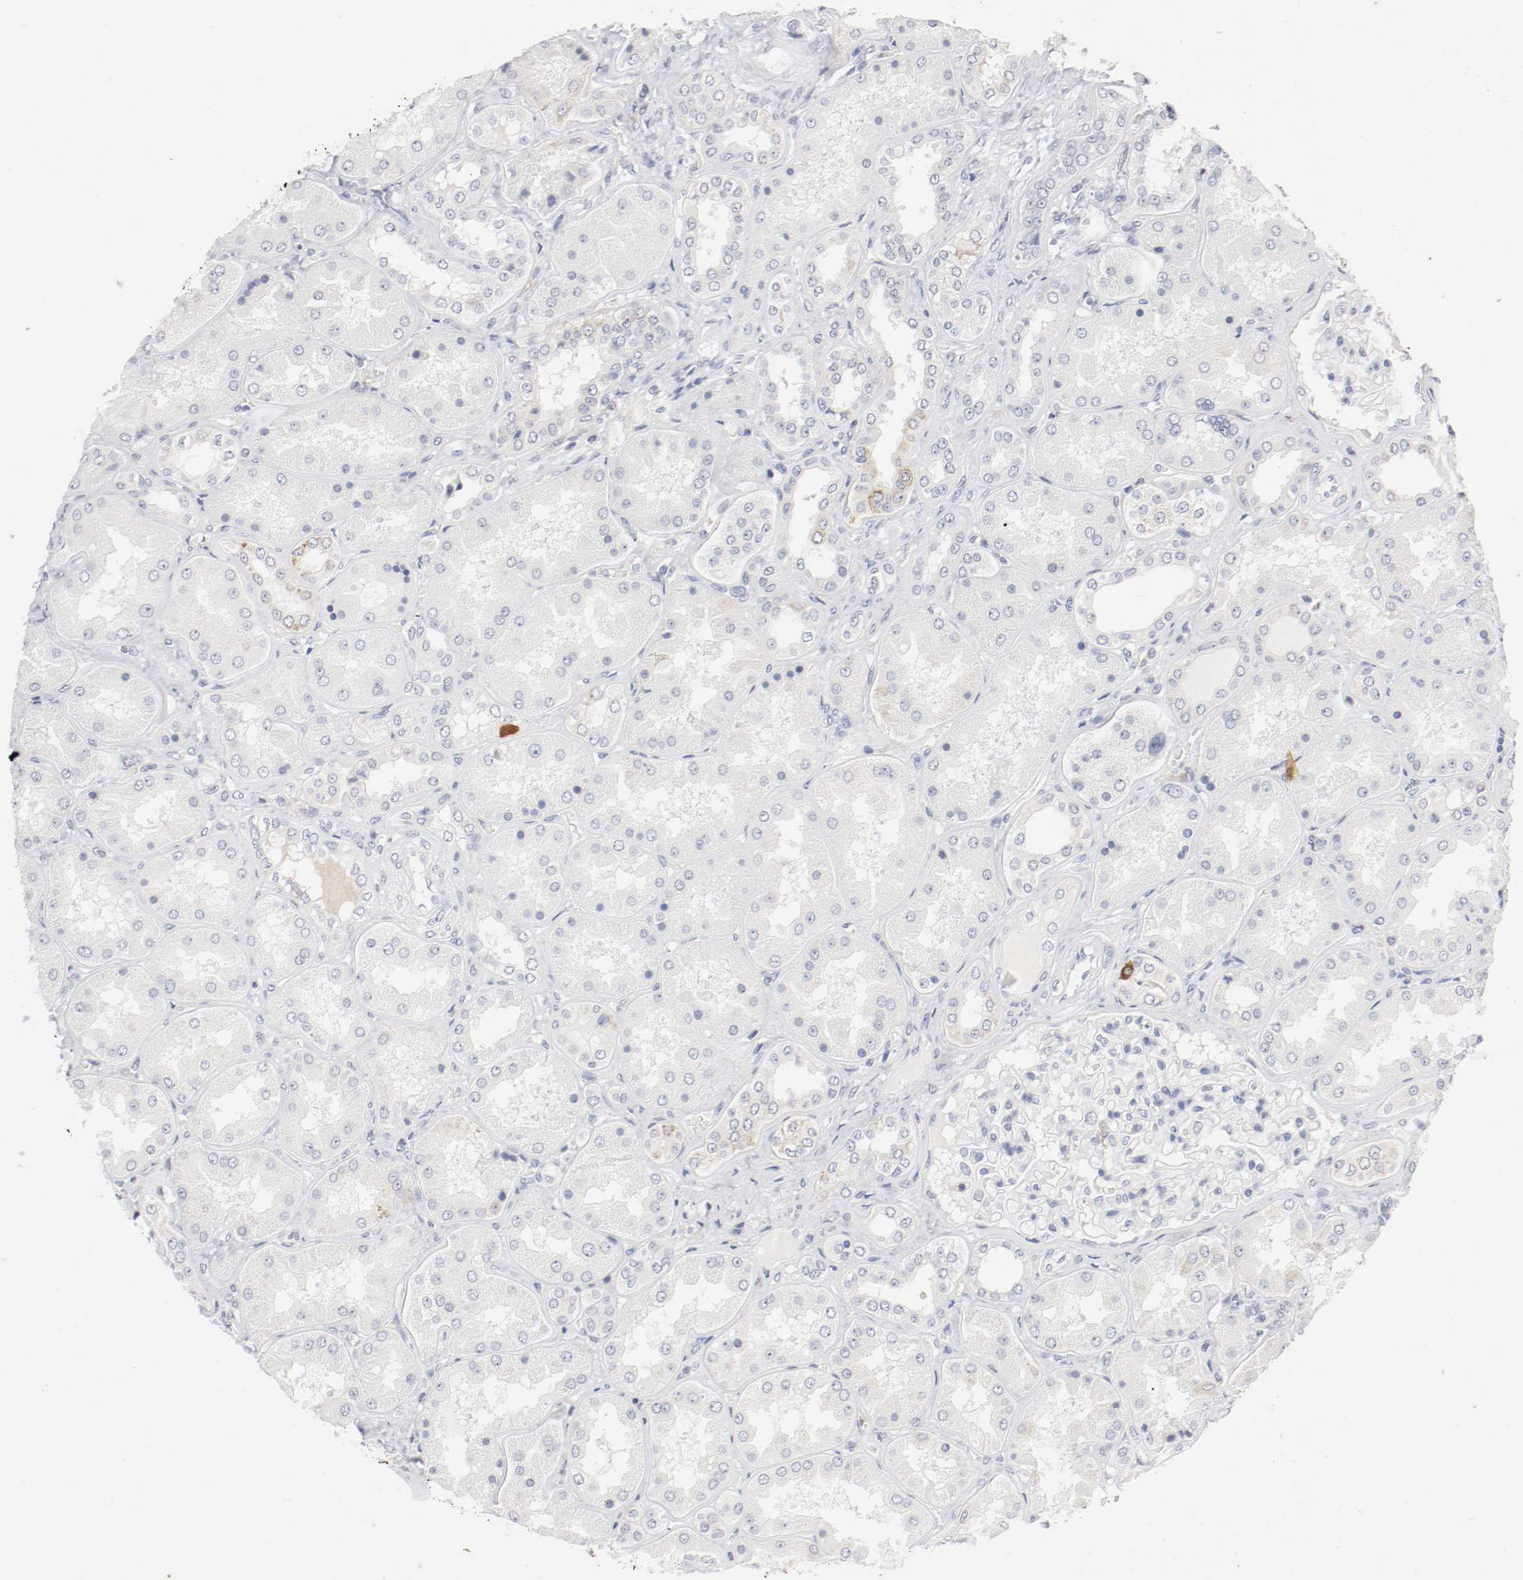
{"staining": {"intensity": "negative", "quantity": "none", "location": "none"}, "tissue": "kidney", "cell_type": "Cells in glomeruli", "image_type": "normal", "snomed": [{"axis": "morphology", "description": "Normal tissue, NOS"}, {"axis": "topography", "description": "Kidney"}], "caption": "Human kidney stained for a protein using immunohistochemistry reveals no expression in cells in glomeruli.", "gene": "ITGAX", "patient": {"sex": "female", "age": 56}}